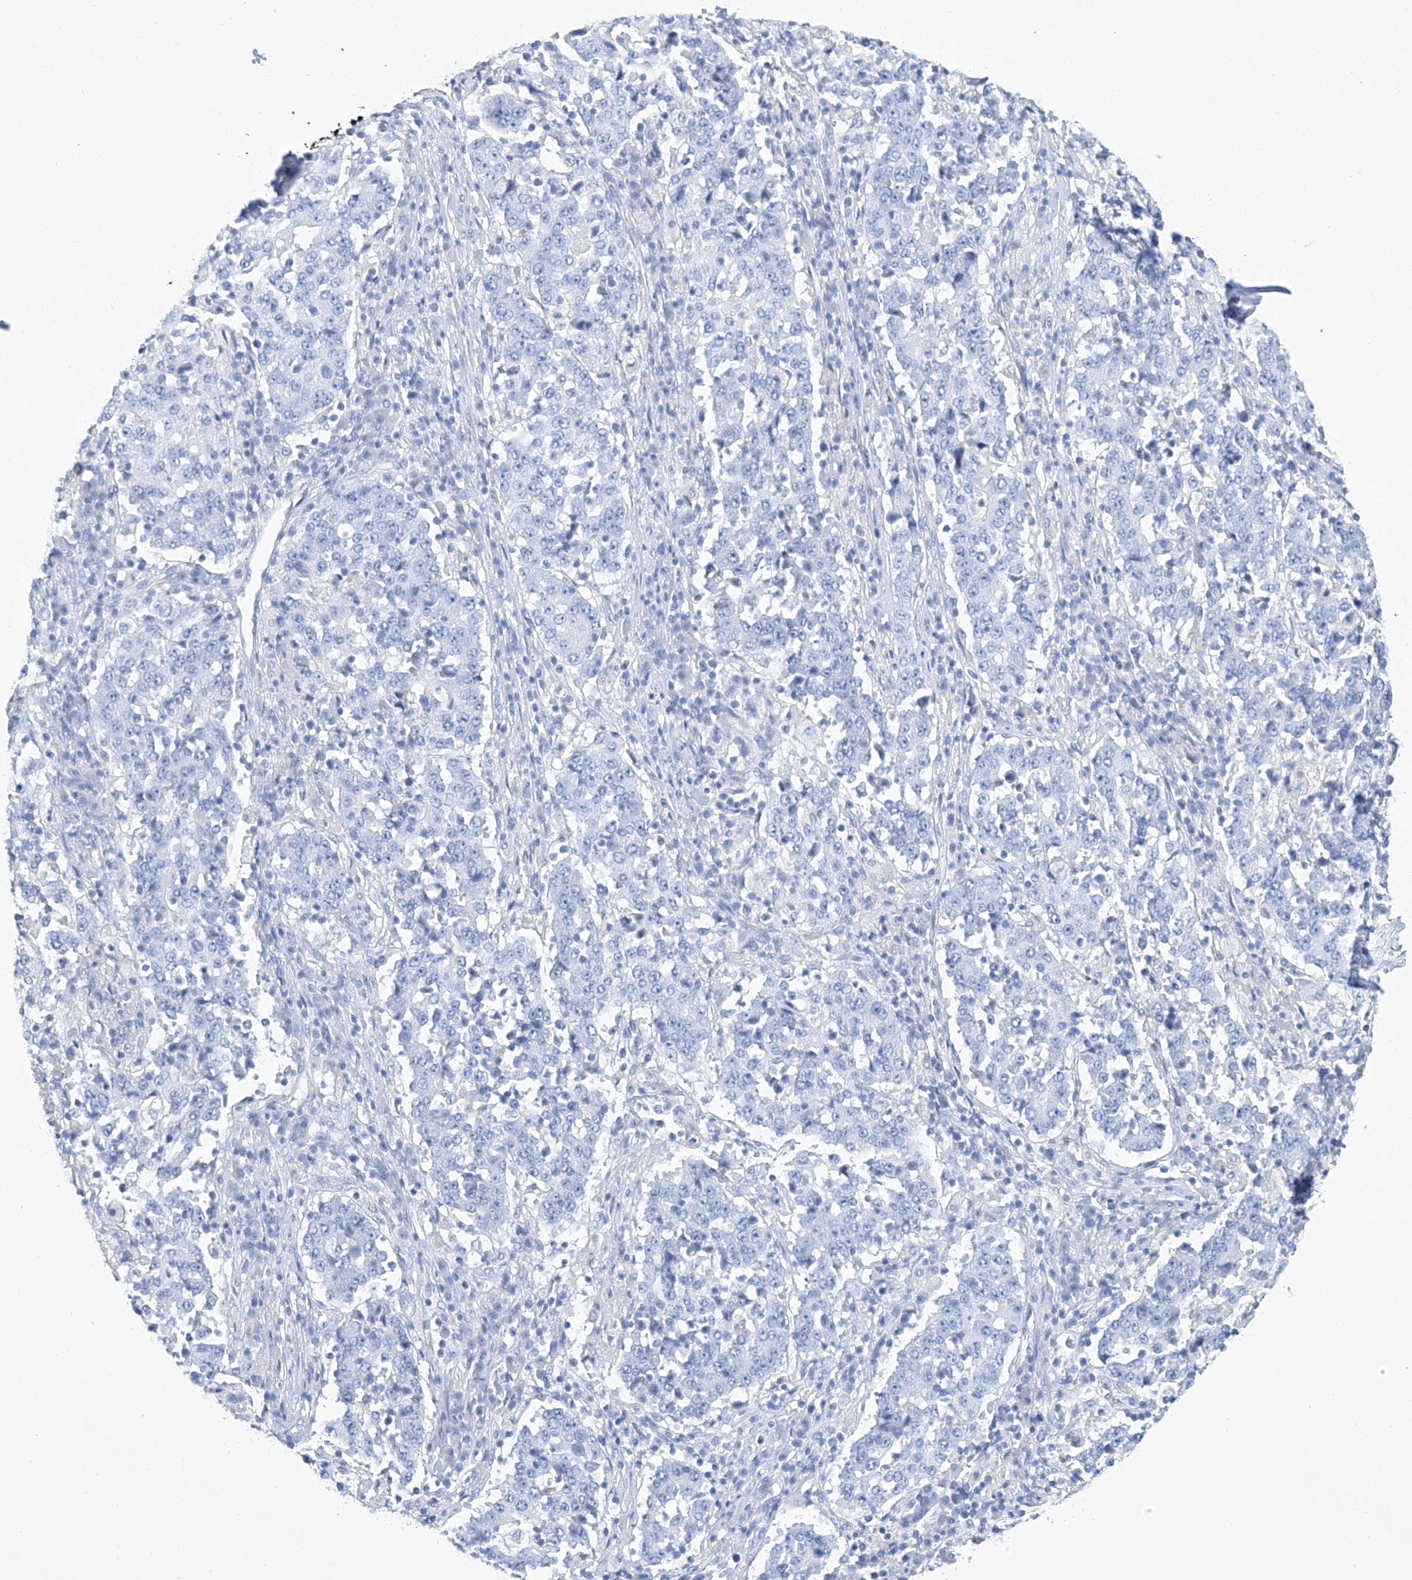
{"staining": {"intensity": "negative", "quantity": "none", "location": "none"}, "tissue": "stomach cancer", "cell_type": "Tumor cells", "image_type": "cancer", "snomed": [{"axis": "morphology", "description": "Adenocarcinoma, NOS"}, {"axis": "topography", "description": "Stomach"}], "caption": "DAB immunohistochemical staining of human stomach adenocarcinoma shows no significant expression in tumor cells.", "gene": "C1orf87", "patient": {"sex": "male", "age": 59}}